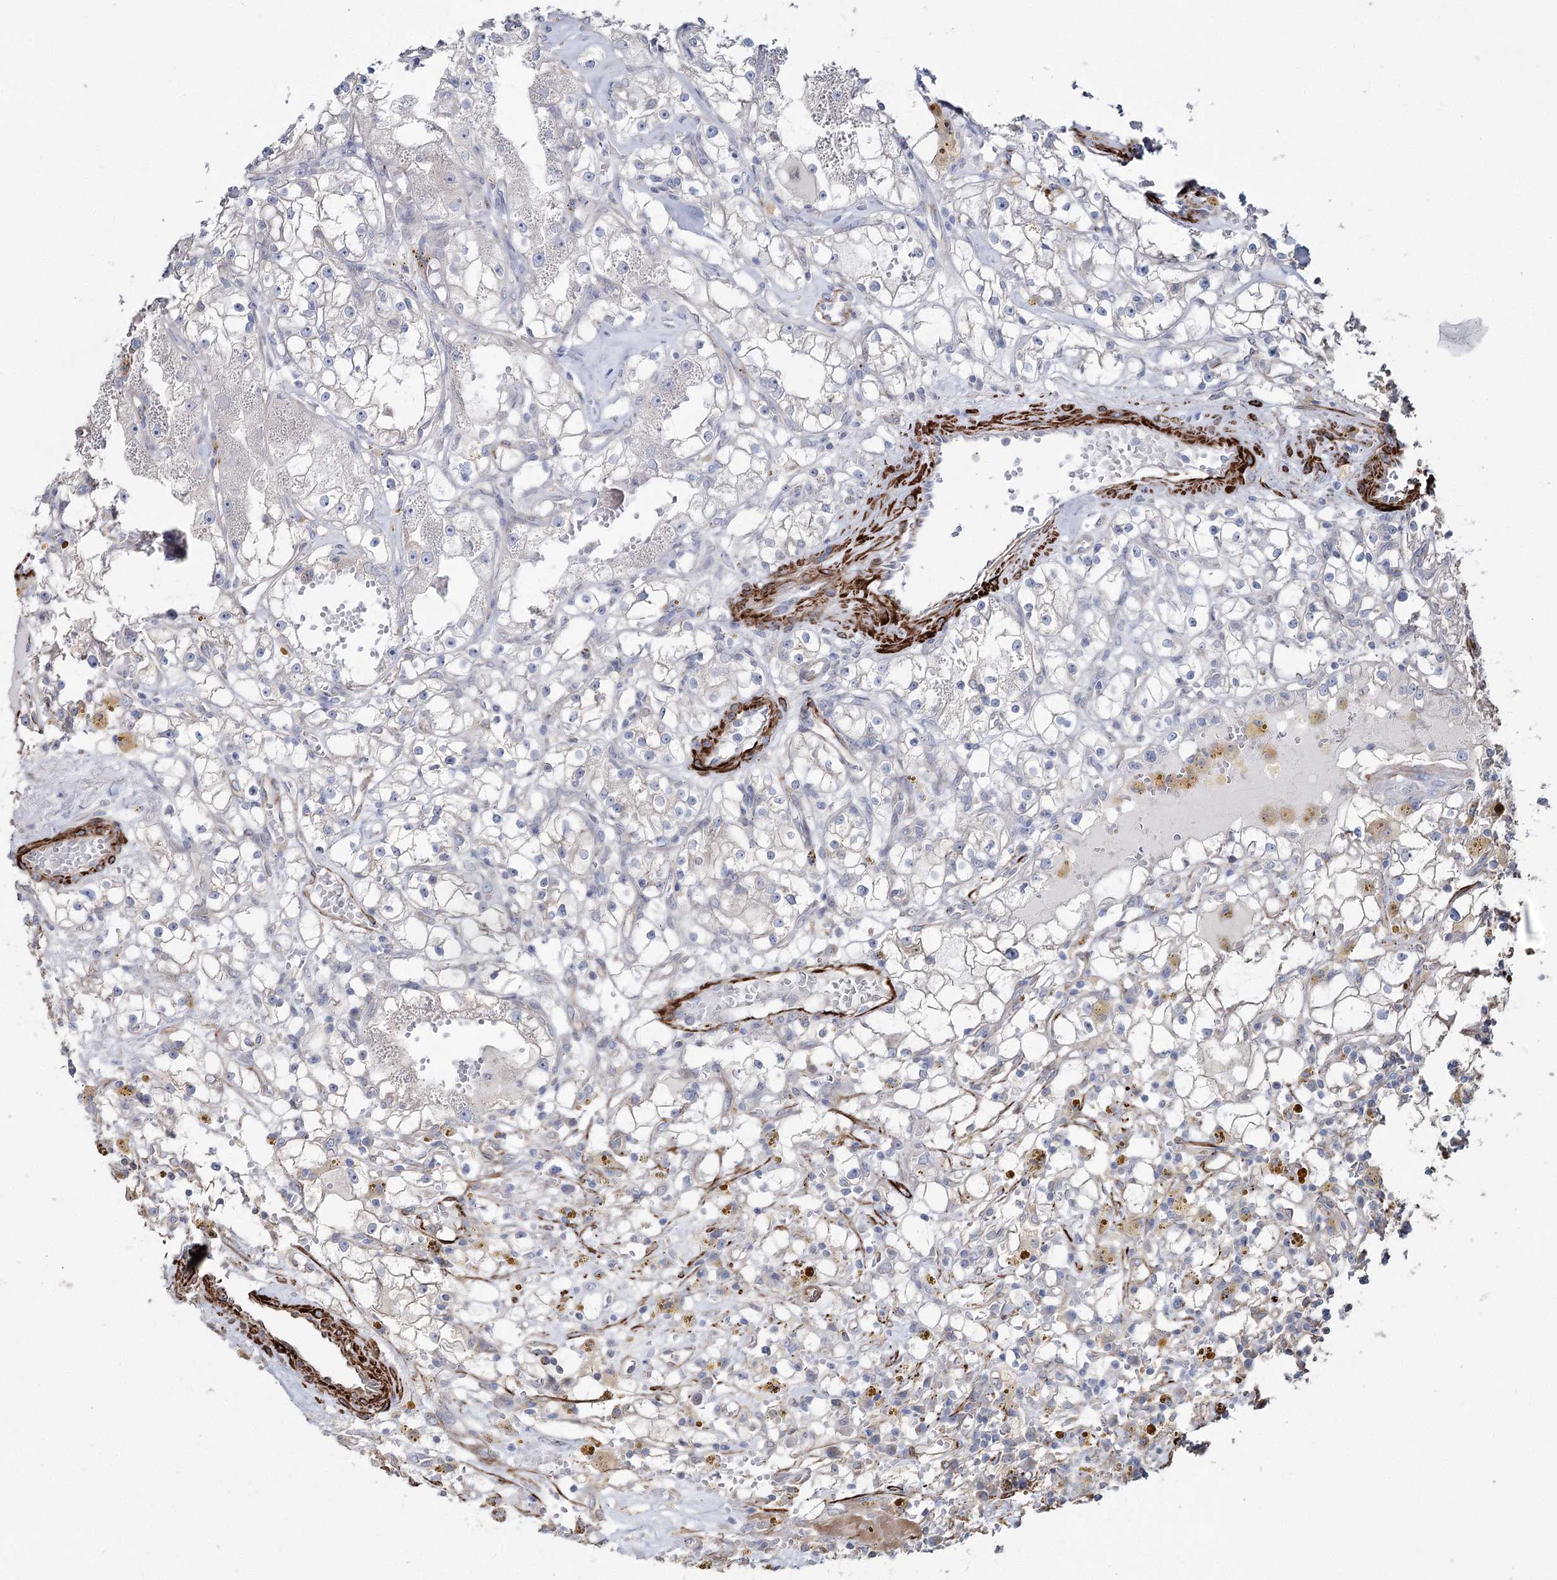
{"staining": {"intensity": "negative", "quantity": "none", "location": "none"}, "tissue": "renal cancer", "cell_type": "Tumor cells", "image_type": "cancer", "snomed": [{"axis": "morphology", "description": "Adenocarcinoma, NOS"}, {"axis": "topography", "description": "Kidney"}], "caption": "There is no significant staining in tumor cells of adenocarcinoma (renal).", "gene": "SUMF1", "patient": {"sex": "male", "age": 56}}